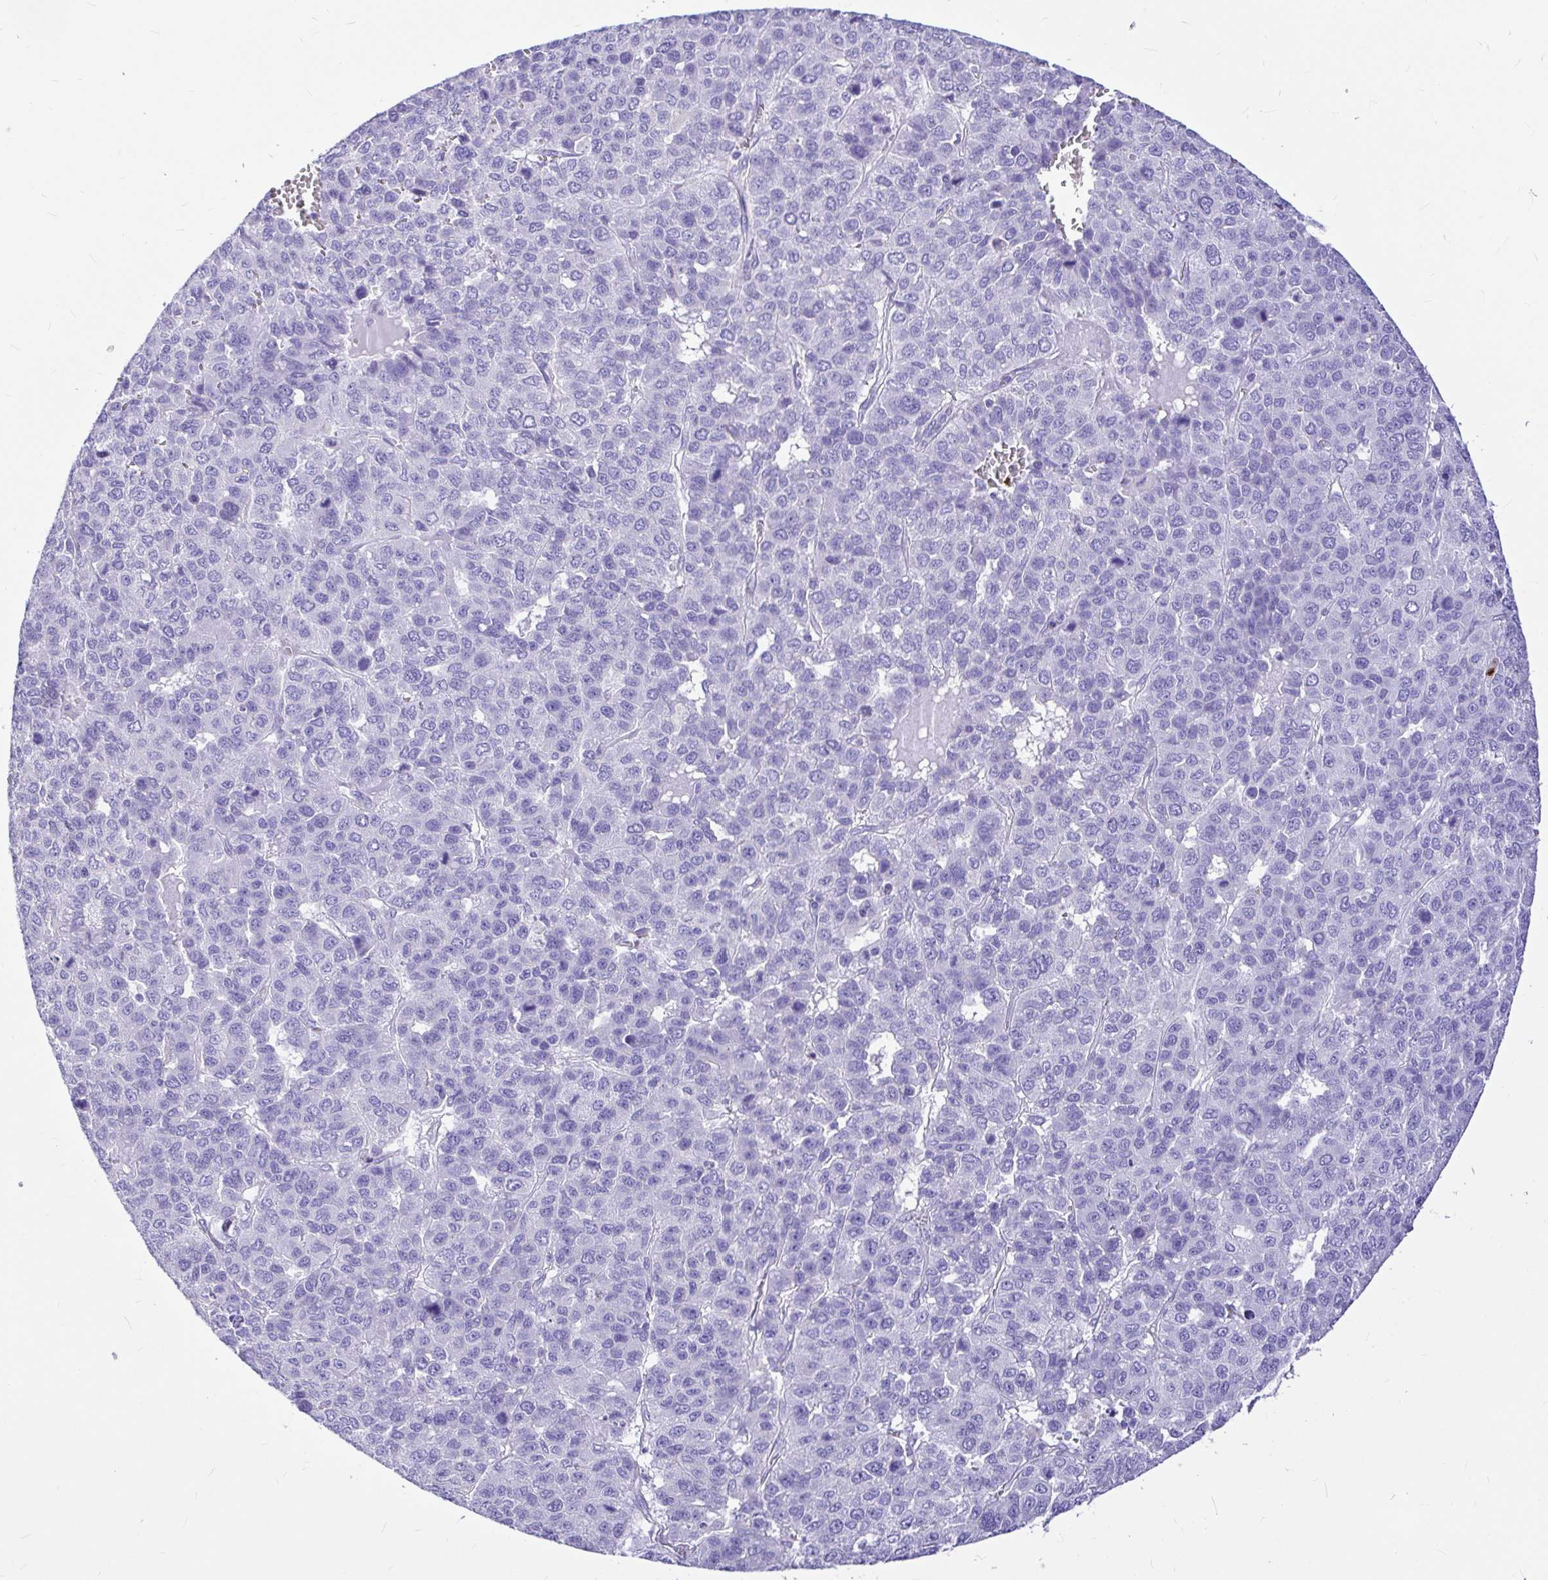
{"staining": {"intensity": "negative", "quantity": "none", "location": "none"}, "tissue": "liver cancer", "cell_type": "Tumor cells", "image_type": "cancer", "snomed": [{"axis": "morphology", "description": "Carcinoma, Hepatocellular, NOS"}, {"axis": "topography", "description": "Liver"}], "caption": "The micrograph reveals no staining of tumor cells in liver hepatocellular carcinoma.", "gene": "CLEC1B", "patient": {"sex": "male", "age": 69}}